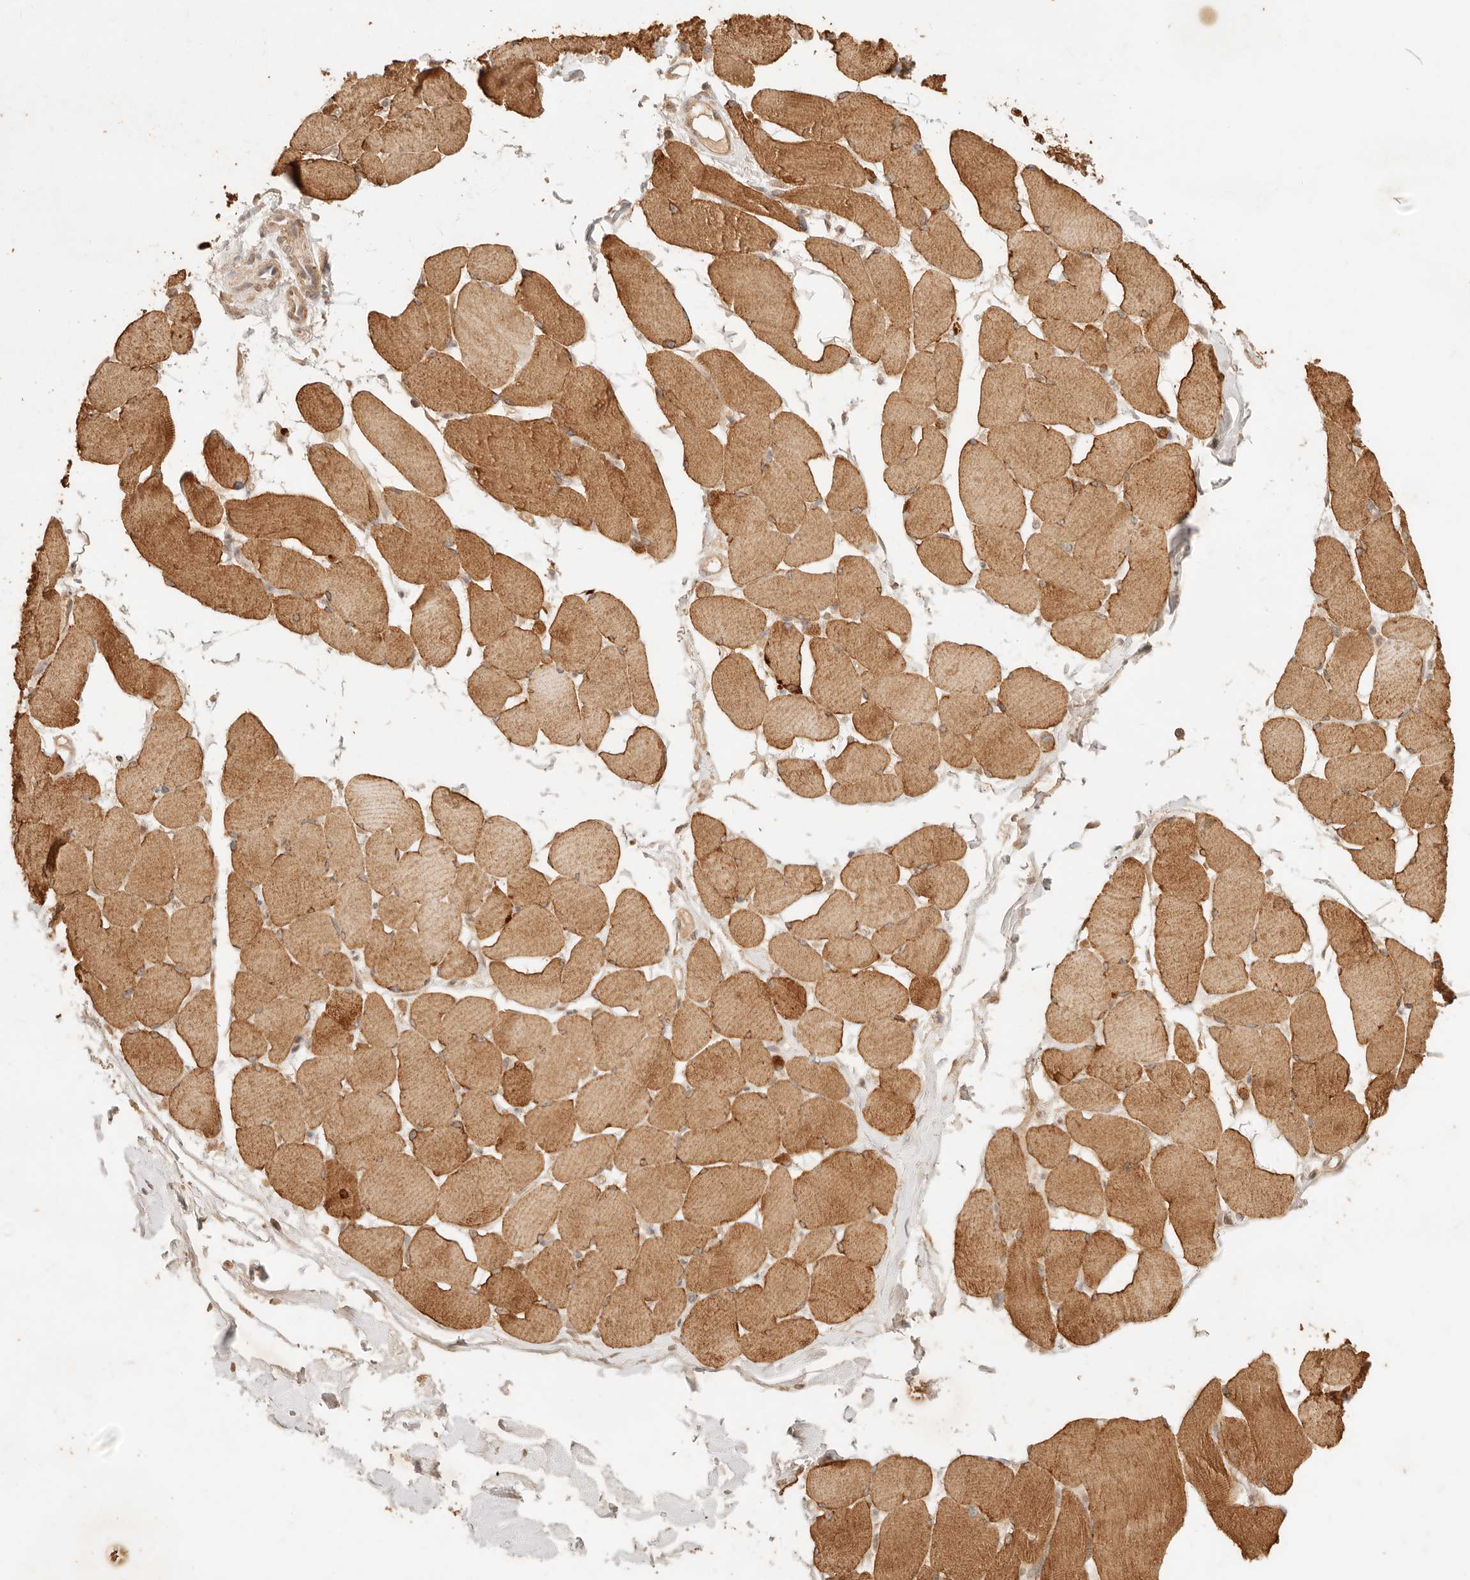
{"staining": {"intensity": "moderate", "quantity": ">75%", "location": "cytoplasmic/membranous"}, "tissue": "skeletal muscle", "cell_type": "Myocytes", "image_type": "normal", "snomed": [{"axis": "morphology", "description": "Normal tissue, NOS"}, {"axis": "topography", "description": "Skin"}, {"axis": "topography", "description": "Skeletal muscle"}], "caption": "Protein positivity by IHC demonstrates moderate cytoplasmic/membranous positivity in approximately >75% of myocytes in normal skeletal muscle.", "gene": "TRIM11", "patient": {"sex": "male", "age": 83}}